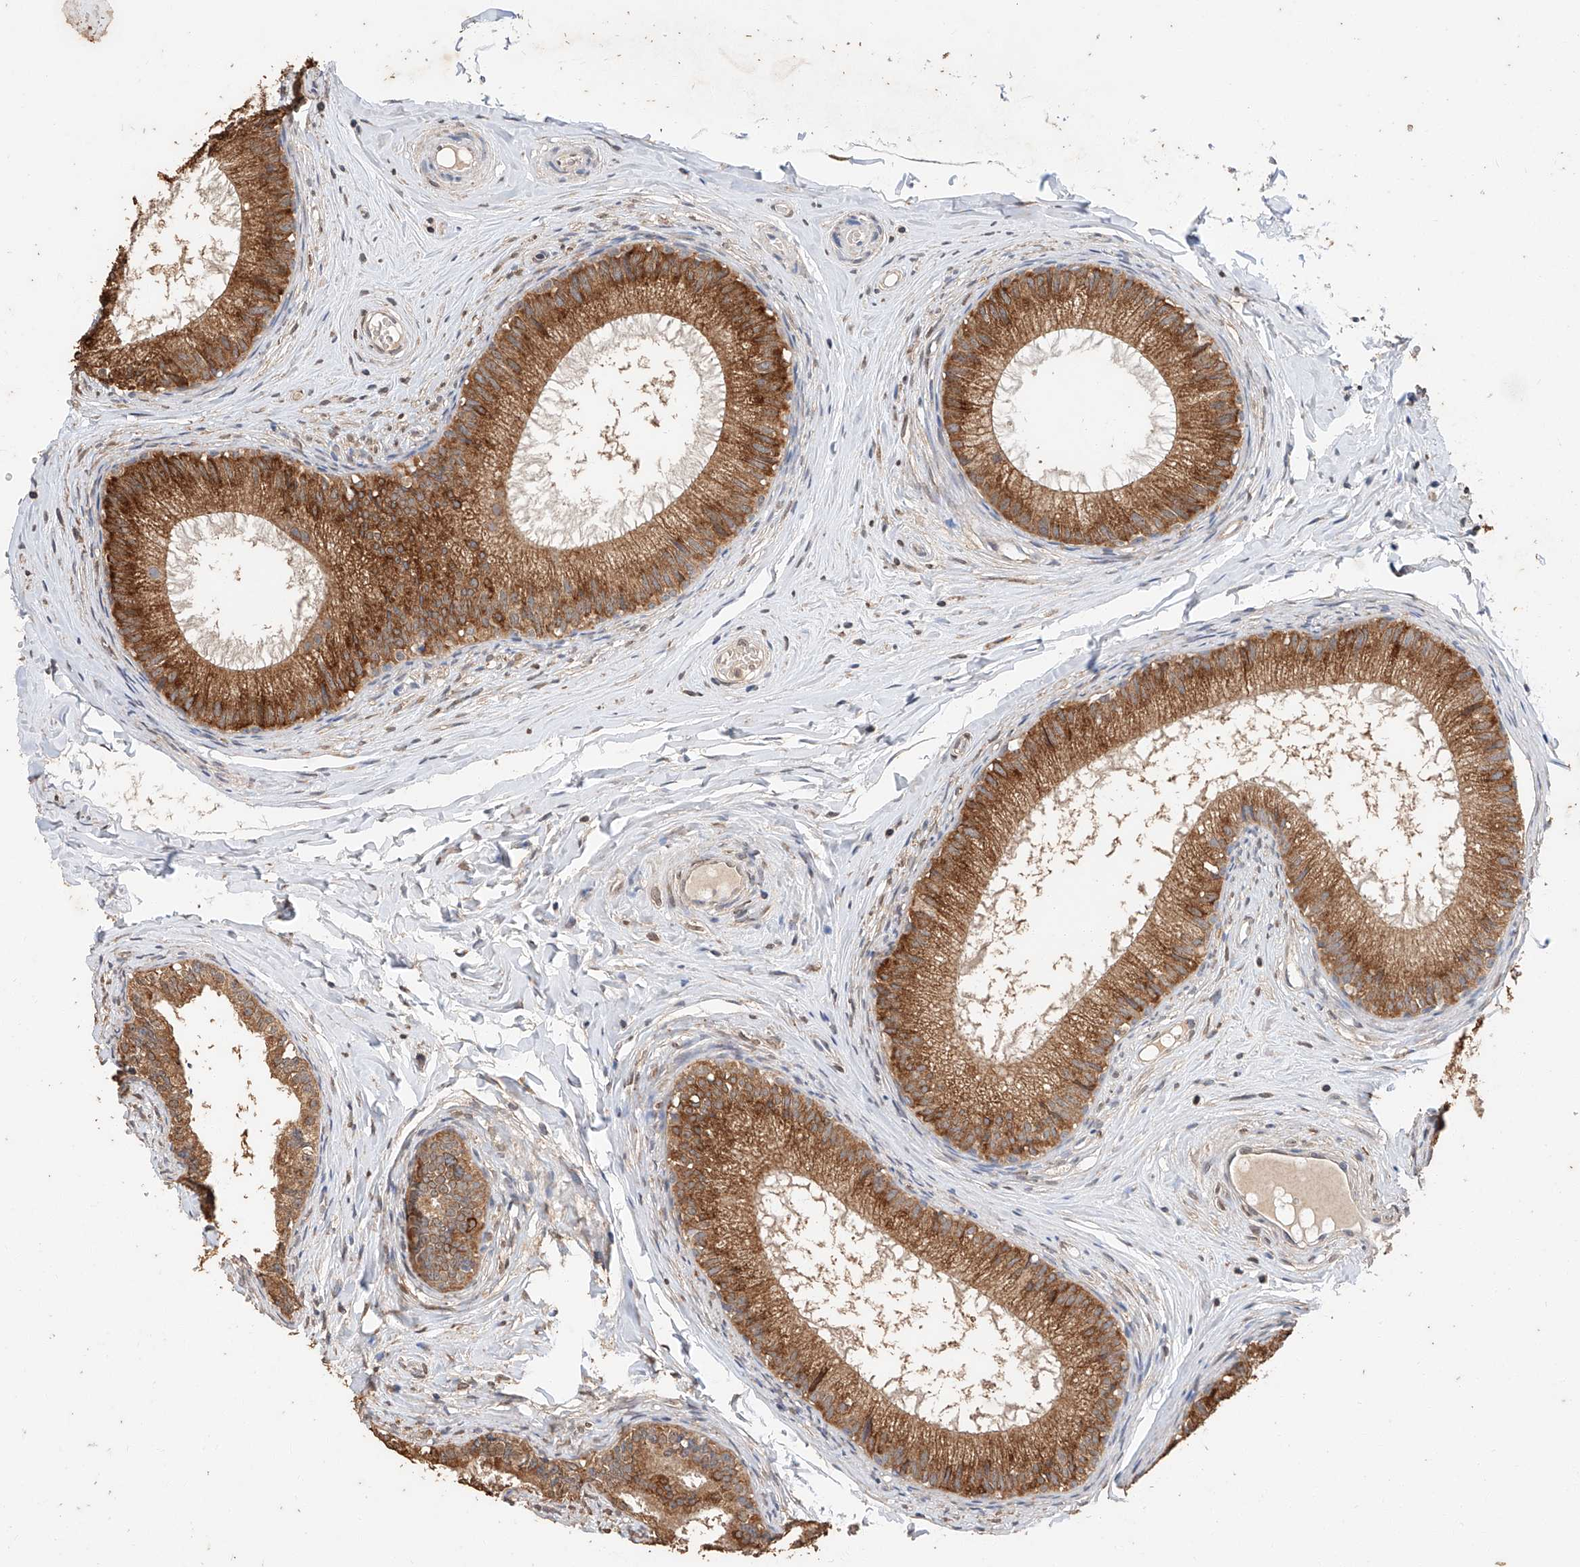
{"staining": {"intensity": "strong", "quantity": ">75%", "location": "cytoplasmic/membranous"}, "tissue": "epididymis", "cell_type": "Glandular cells", "image_type": "normal", "snomed": [{"axis": "morphology", "description": "Normal tissue, NOS"}, {"axis": "topography", "description": "Epididymis"}], "caption": "Epididymis stained for a protein (brown) demonstrates strong cytoplasmic/membranous positive positivity in approximately >75% of glandular cells.", "gene": "CERS4", "patient": {"sex": "male", "age": 34}}